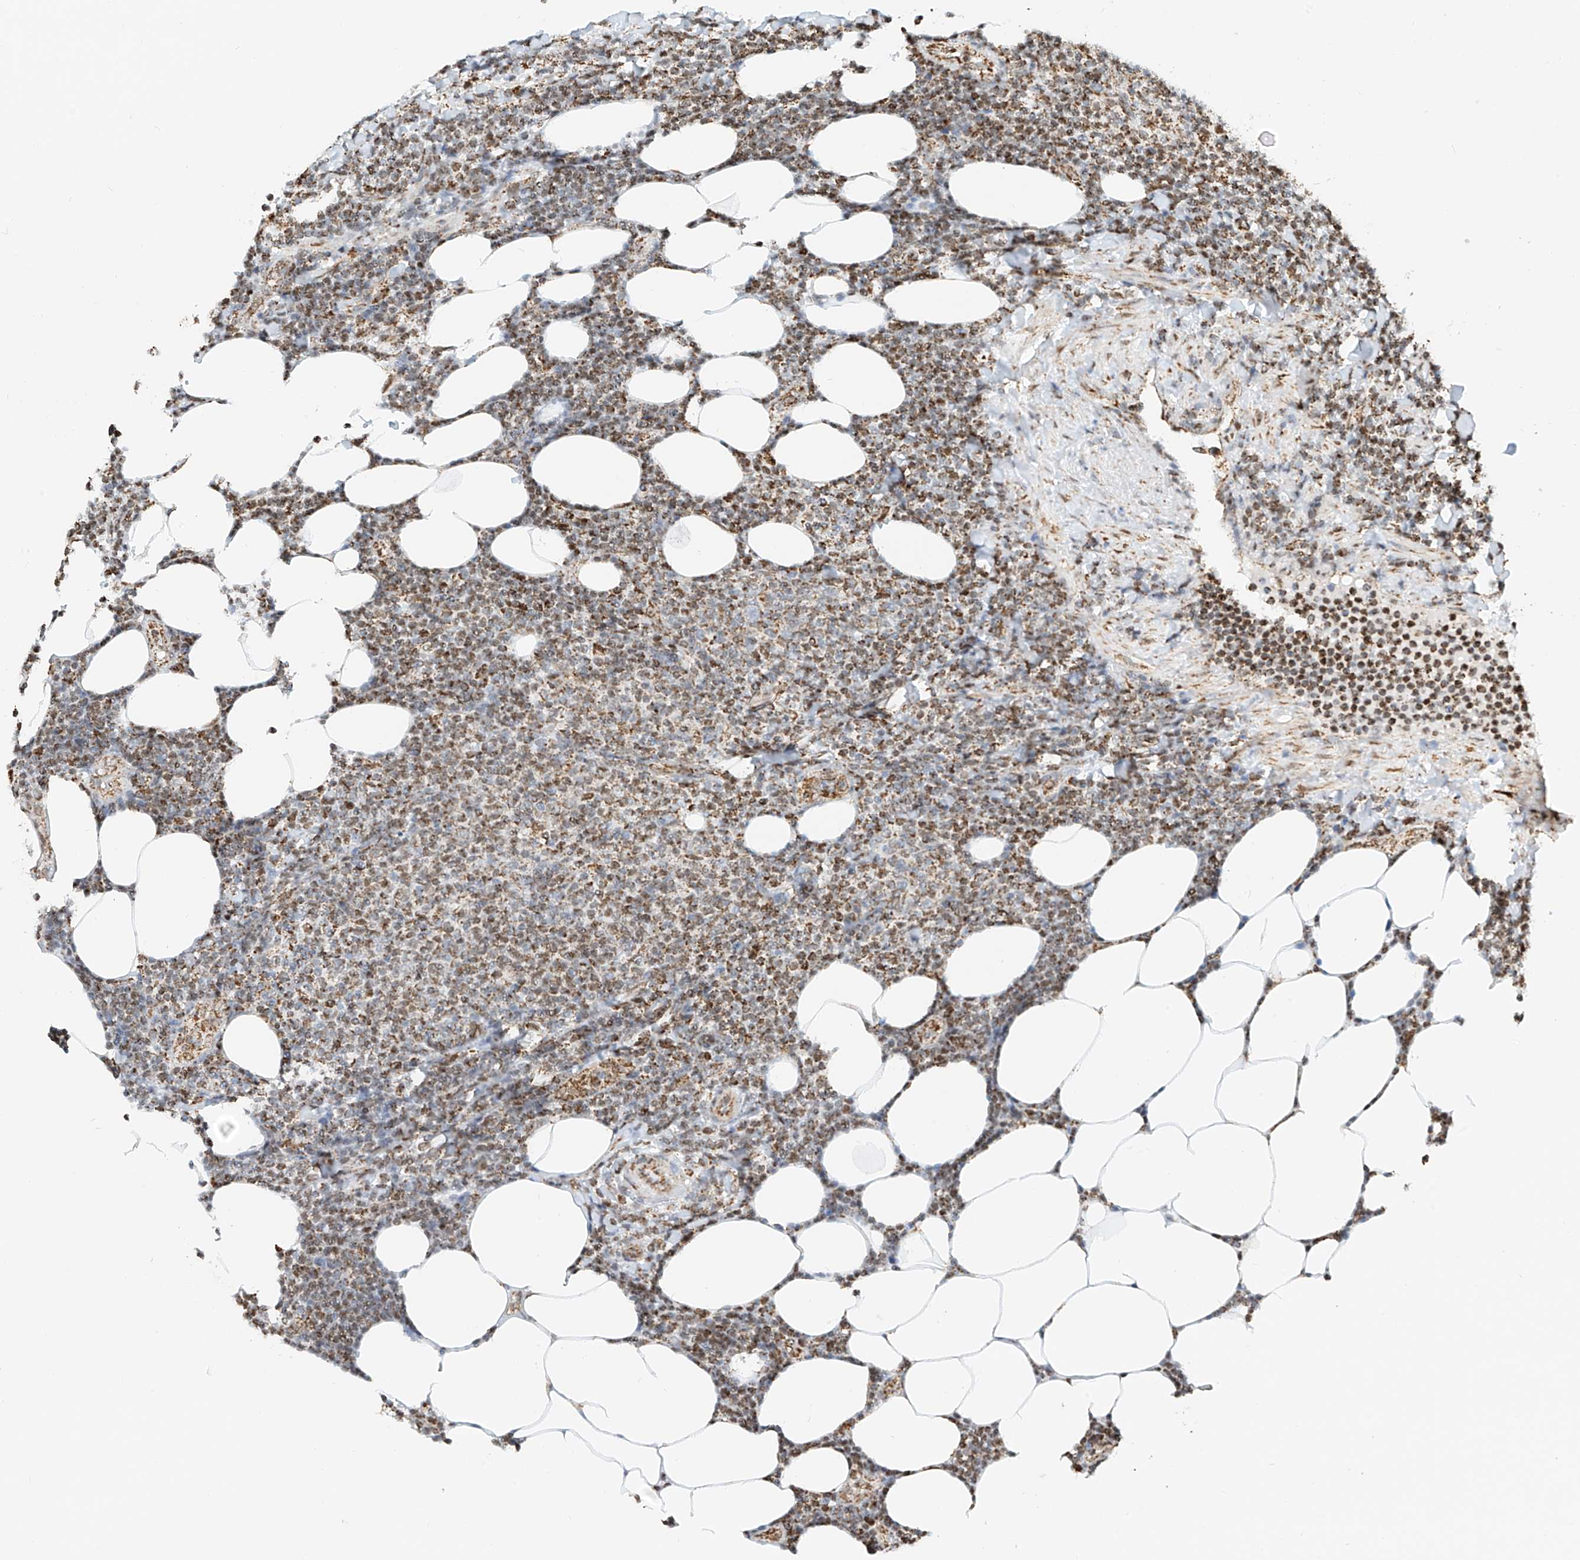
{"staining": {"intensity": "moderate", "quantity": ">75%", "location": "cytoplasmic/membranous"}, "tissue": "lymphoma", "cell_type": "Tumor cells", "image_type": "cancer", "snomed": [{"axis": "morphology", "description": "Malignant lymphoma, non-Hodgkin's type, Low grade"}, {"axis": "topography", "description": "Lymph node"}], "caption": "Low-grade malignant lymphoma, non-Hodgkin's type stained with a brown dye exhibits moderate cytoplasmic/membranous positive positivity in about >75% of tumor cells.", "gene": "PPA2", "patient": {"sex": "male", "age": 66}}